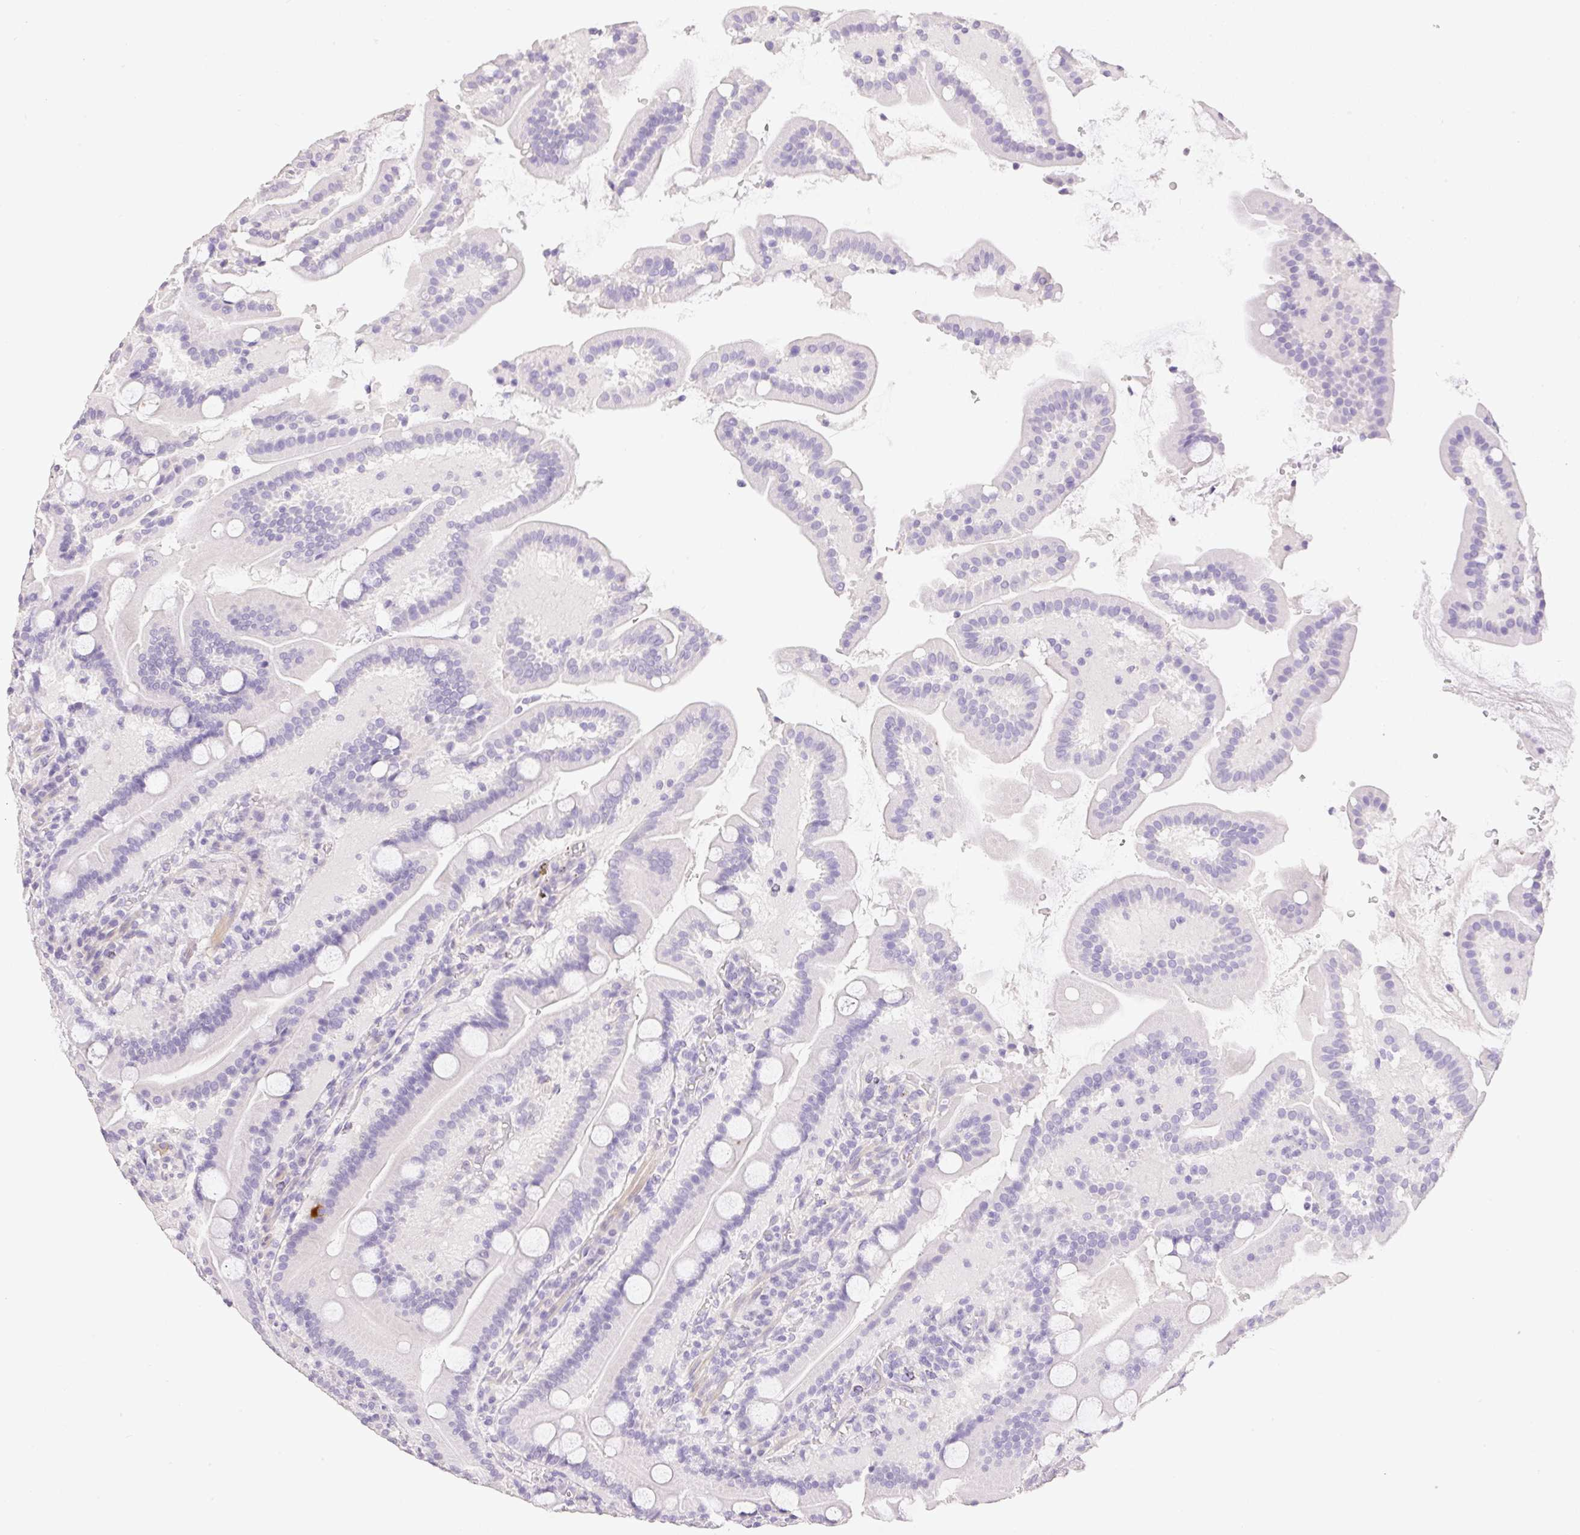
{"staining": {"intensity": "negative", "quantity": "none", "location": "none"}, "tissue": "duodenum", "cell_type": "Glandular cells", "image_type": "normal", "snomed": [{"axis": "morphology", "description": "Normal tissue, NOS"}, {"axis": "topography", "description": "Duodenum"}], "caption": "Immunohistochemical staining of unremarkable duodenum exhibits no significant staining in glandular cells. The staining was performed using DAB (3,3'-diaminobenzidine) to visualize the protein expression in brown, while the nuclei were stained in blue with hematoxylin (Magnification: 20x).", "gene": "HCRTR2", "patient": {"sex": "male", "age": 55}}